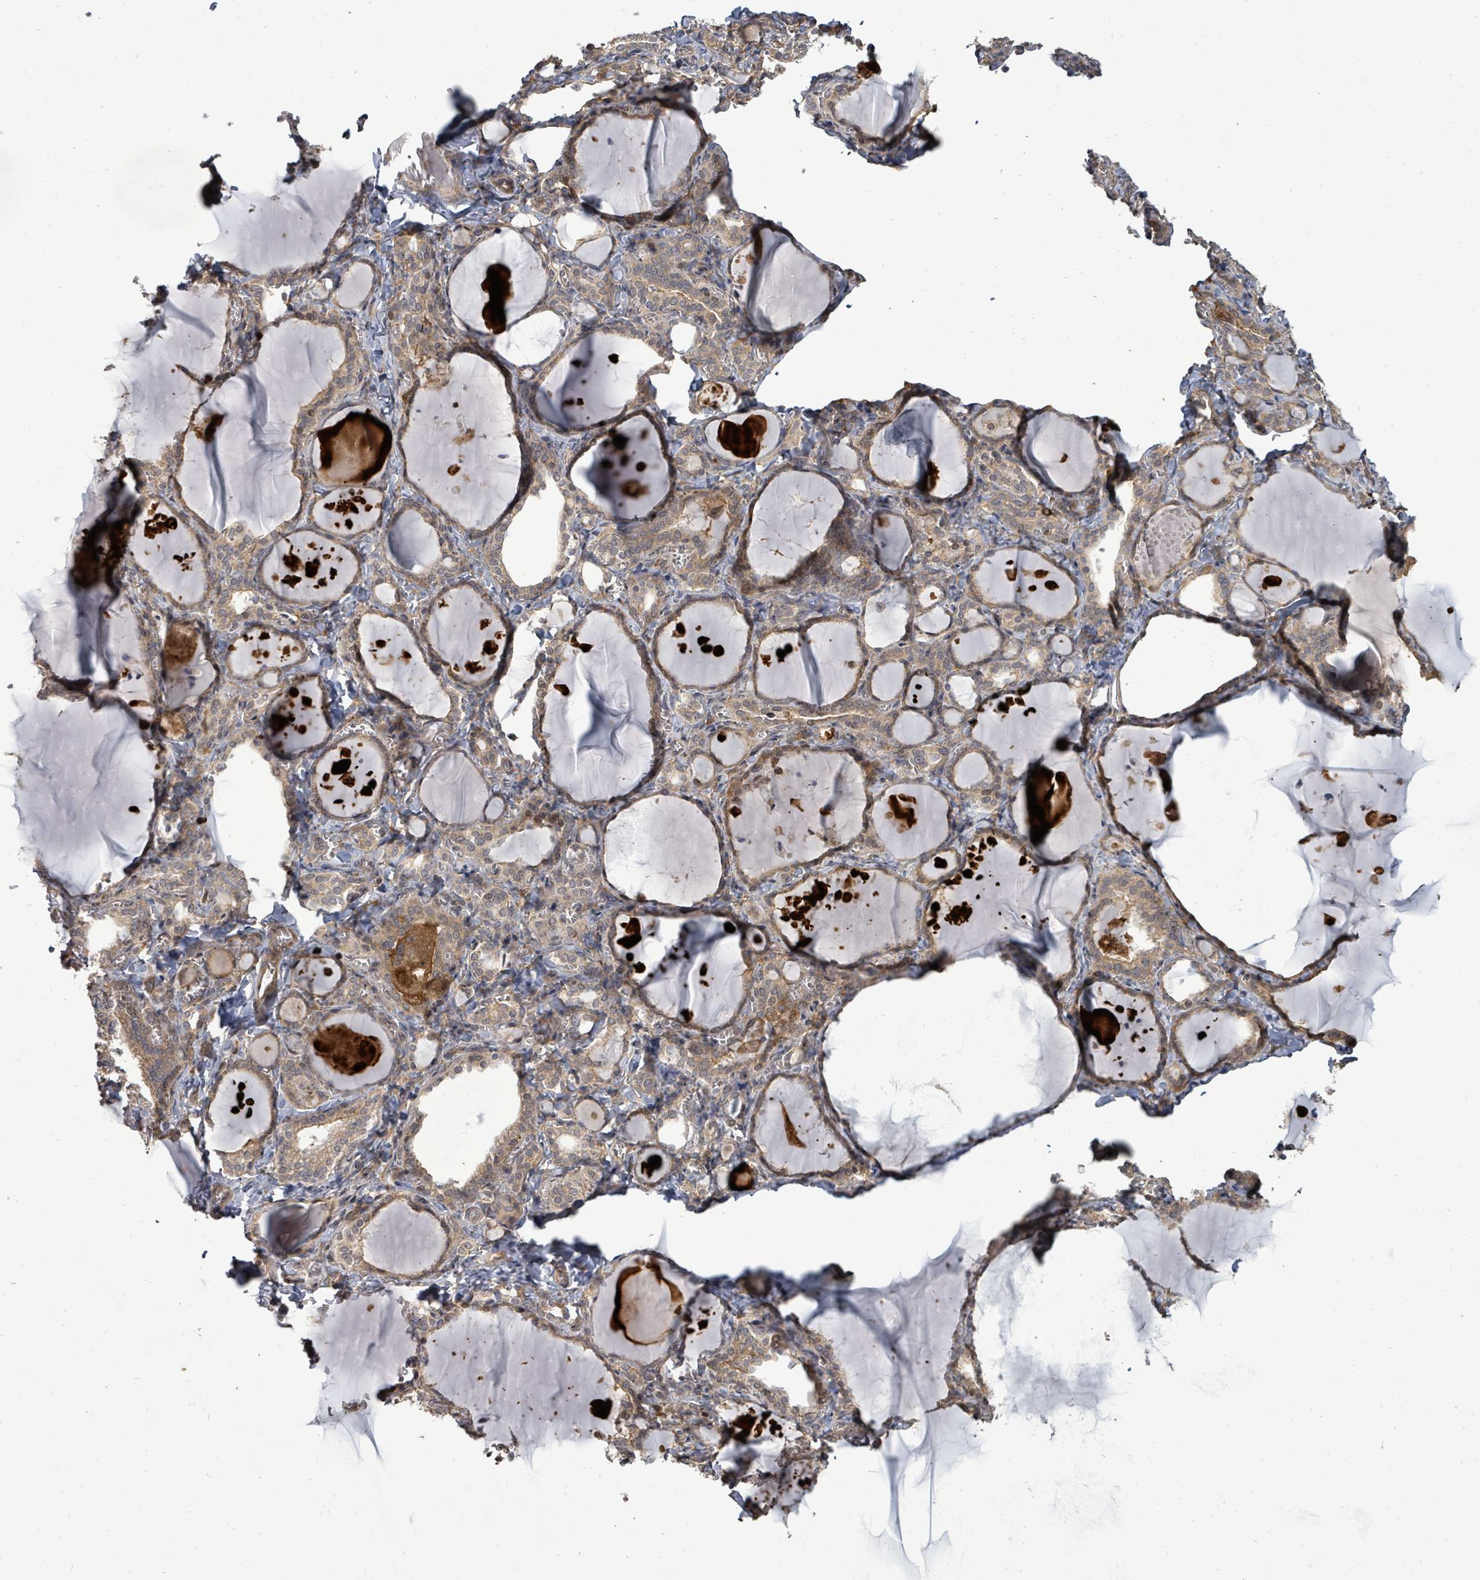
{"staining": {"intensity": "moderate", "quantity": ">75%", "location": "cytoplasmic/membranous"}, "tissue": "thyroid gland", "cell_type": "Glandular cells", "image_type": "normal", "snomed": [{"axis": "morphology", "description": "Normal tissue, NOS"}, {"axis": "topography", "description": "Thyroid gland"}], "caption": "Immunohistochemistry image of unremarkable thyroid gland: human thyroid gland stained using IHC displays medium levels of moderate protein expression localized specifically in the cytoplasmic/membranous of glandular cells, appearing as a cytoplasmic/membranous brown color.", "gene": "EIF3CL", "patient": {"sex": "female", "age": 42}}